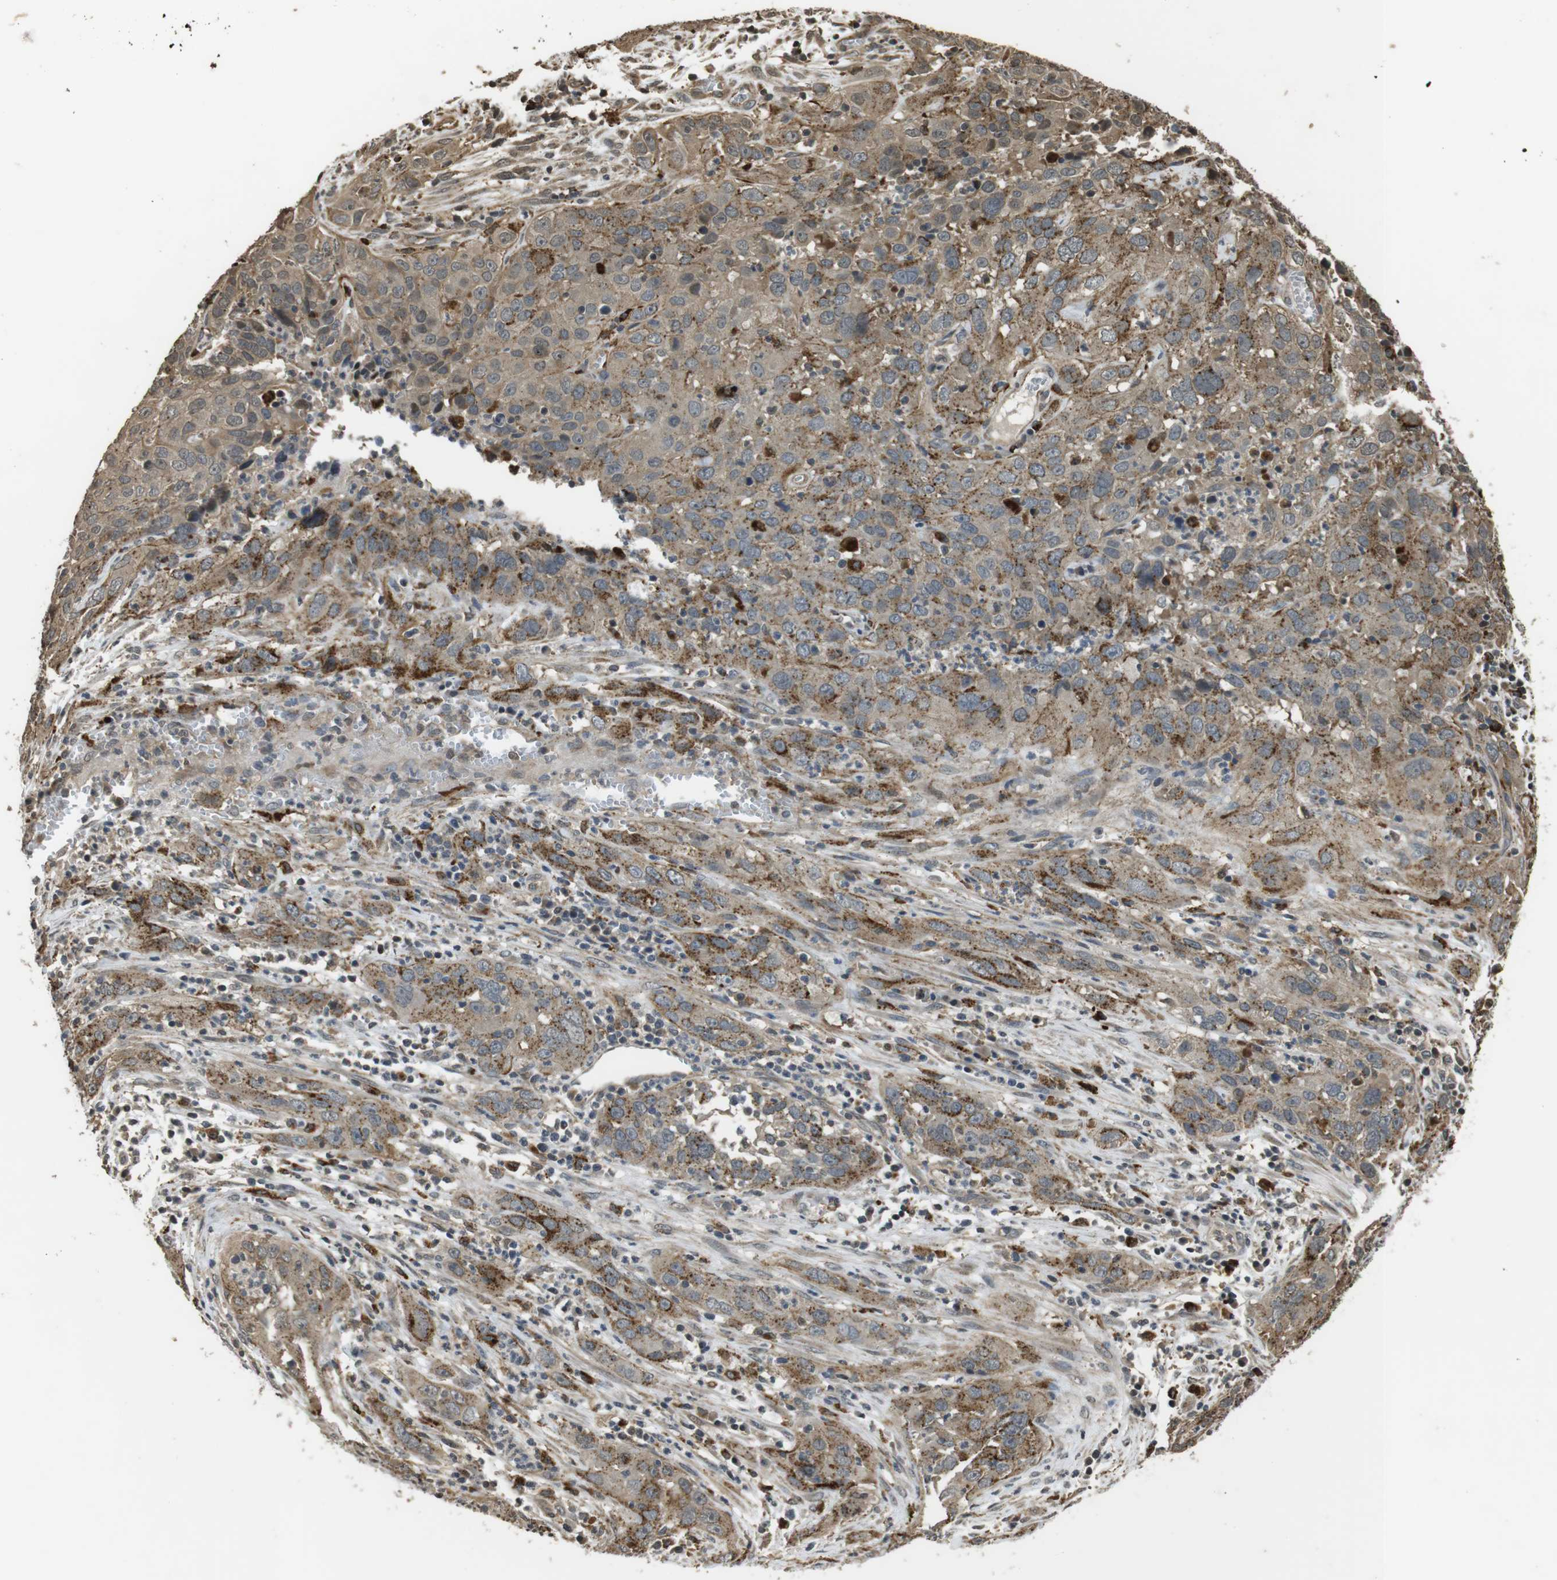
{"staining": {"intensity": "moderate", "quantity": ">75%", "location": "cytoplasmic/membranous"}, "tissue": "cervical cancer", "cell_type": "Tumor cells", "image_type": "cancer", "snomed": [{"axis": "morphology", "description": "Squamous cell carcinoma, NOS"}, {"axis": "topography", "description": "Cervix"}], "caption": "This image shows immunohistochemistry (IHC) staining of human cervical cancer, with medium moderate cytoplasmic/membranous expression in approximately >75% of tumor cells.", "gene": "FZD10", "patient": {"sex": "female", "age": 32}}